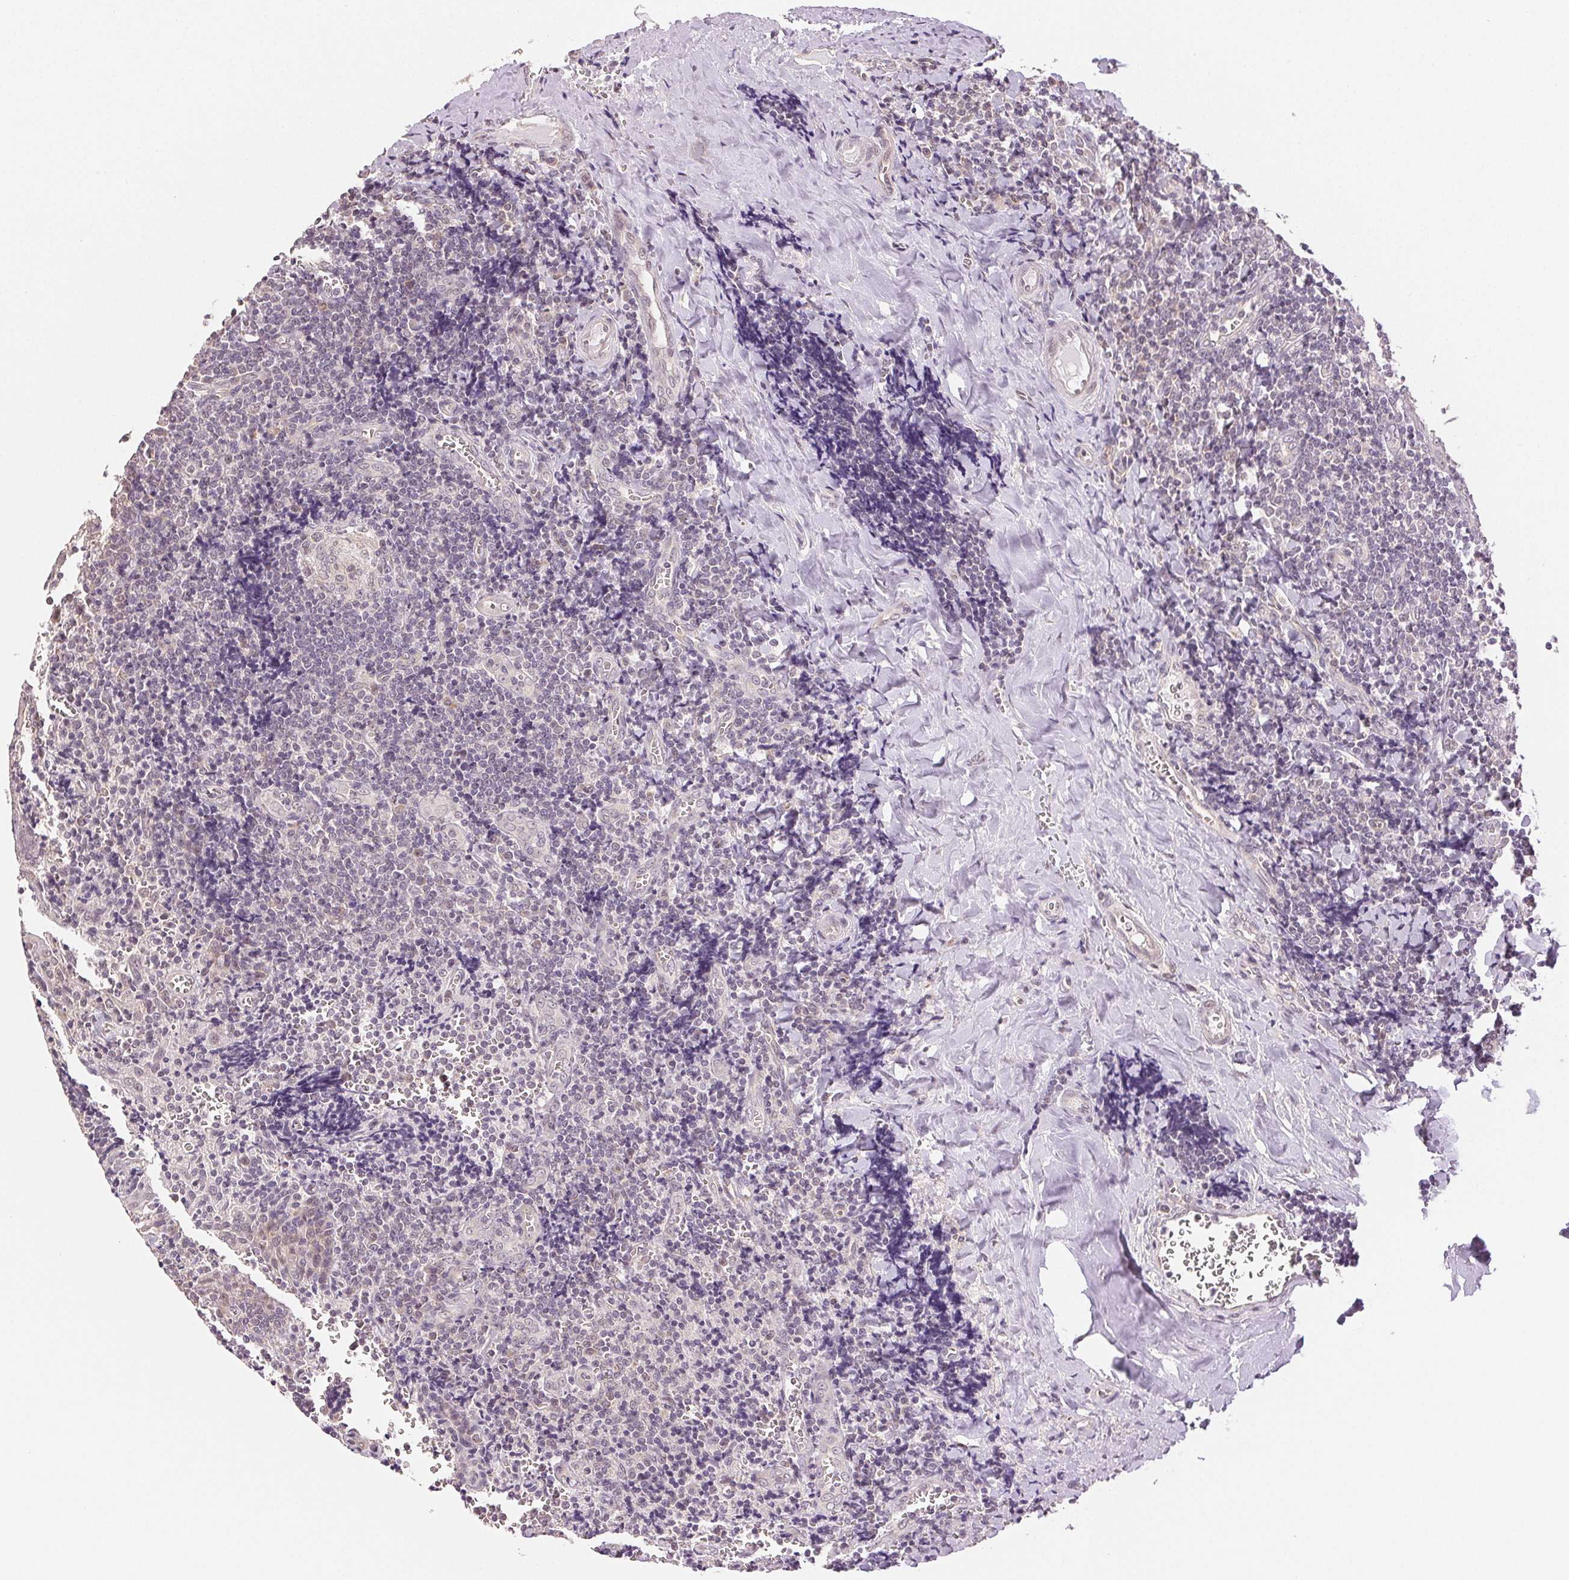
{"staining": {"intensity": "weak", "quantity": "<25%", "location": "nuclear"}, "tissue": "tonsil", "cell_type": "Germinal center cells", "image_type": "normal", "snomed": [{"axis": "morphology", "description": "Normal tissue, NOS"}, {"axis": "morphology", "description": "Inflammation, NOS"}, {"axis": "topography", "description": "Tonsil"}], "caption": "Histopathology image shows no significant protein positivity in germinal center cells of normal tonsil.", "gene": "PLCB1", "patient": {"sex": "female", "age": 31}}